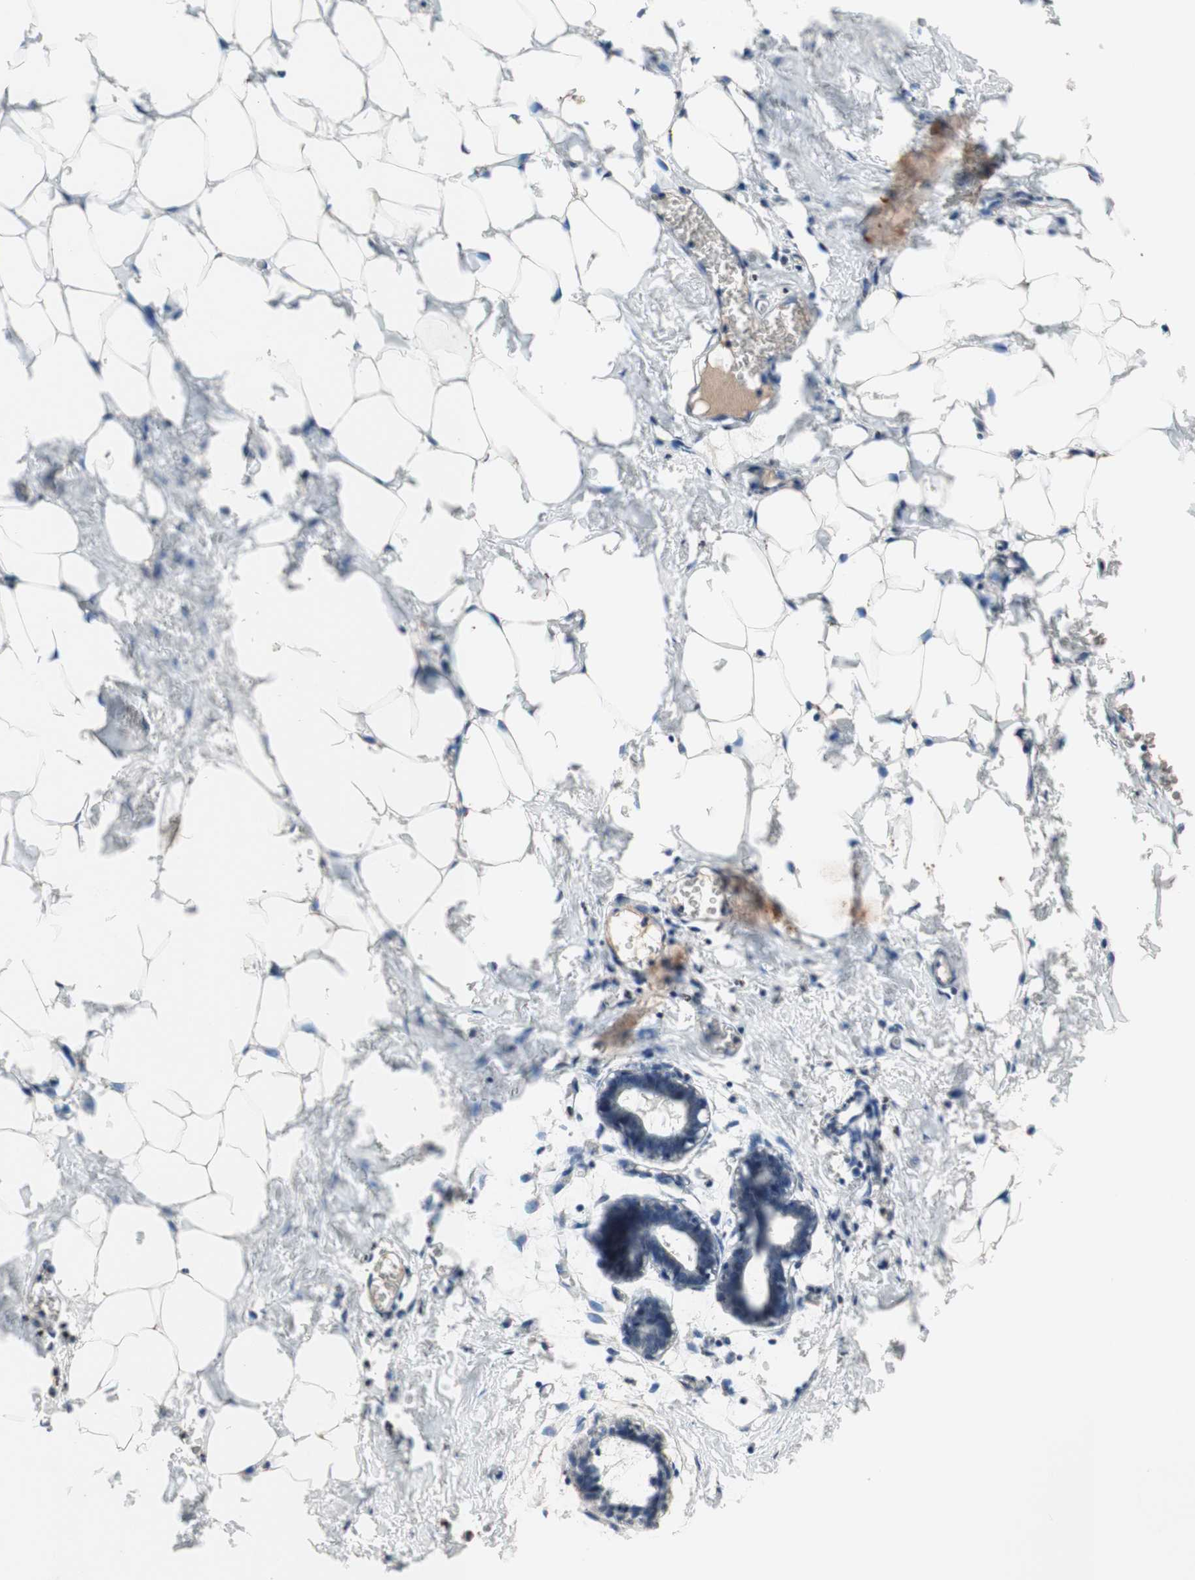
{"staining": {"intensity": "negative", "quantity": "none", "location": "none"}, "tissue": "breast", "cell_type": "Adipocytes", "image_type": "normal", "snomed": [{"axis": "morphology", "description": "Normal tissue, NOS"}, {"axis": "topography", "description": "Breast"}], "caption": "High power microscopy histopathology image of an immunohistochemistry photomicrograph of benign breast, revealing no significant positivity in adipocytes.", "gene": "POLA1", "patient": {"sex": "female", "age": 27}}